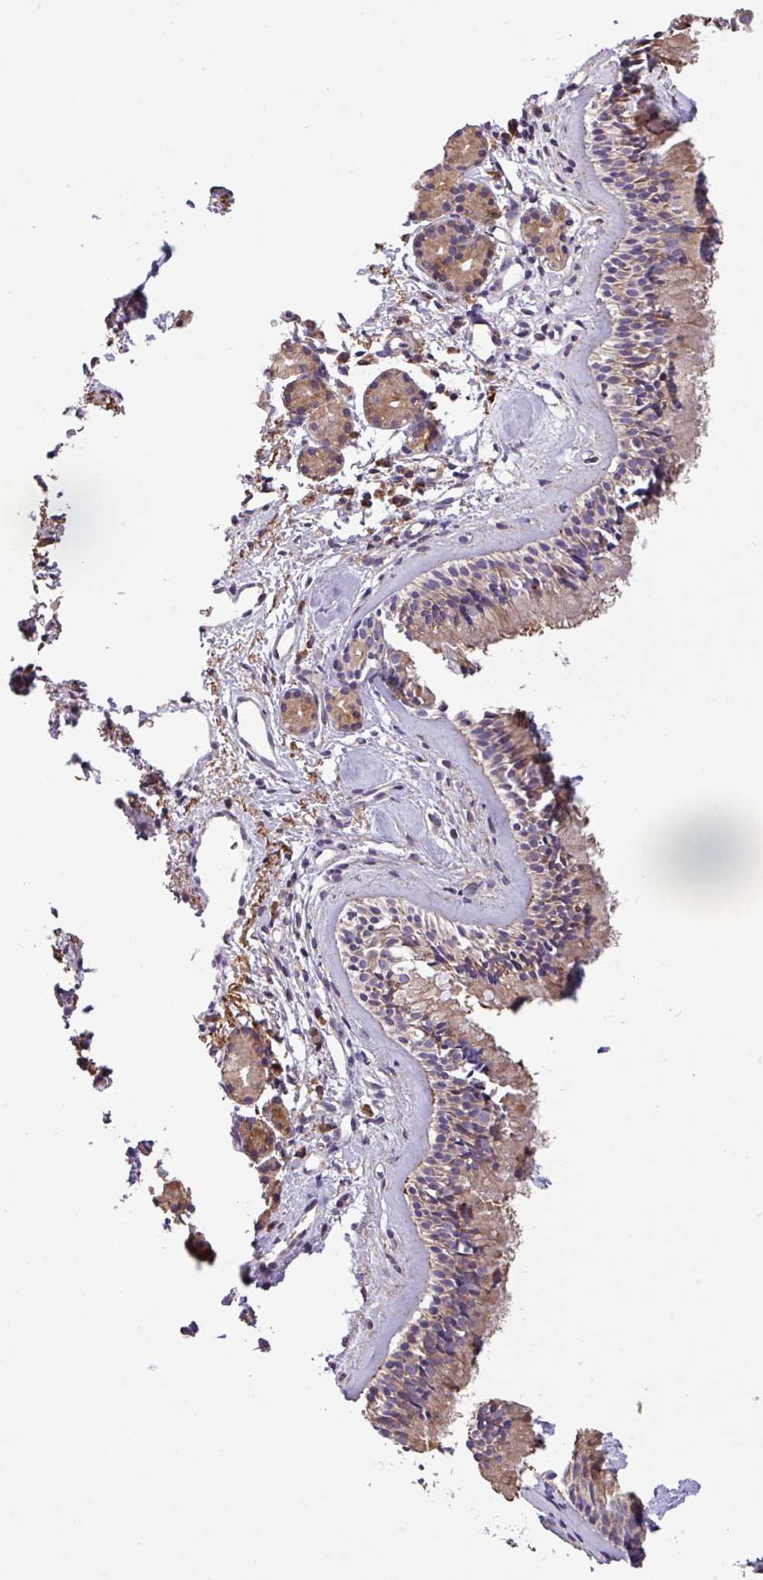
{"staining": {"intensity": "weak", "quantity": "25%-75%", "location": "cytoplasmic/membranous"}, "tissue": "nasopharynx", "cell_type": "Respiratory epithelial cells", "image_type": "normal", "snomed": [{"axis": "morphology", "description": "Normal tissue, NOS"}, {"axis": "topography", "description": "Nasopharynx"}], "caption": "High-magnification brightfield microscopy of unremarkable nasopharynx stained with DAB (brown) and counterstained with hematoxylin (blue). respiratory epithelial cells exhibit weak cytoplasmic/membranous expression is seen in about25%-75% of cells. The staining was performed using DAB (3,3'-diaminobenzidine), with brown indicating positive protein expression. Nuclei are stained blue with hematoxylin.", "gene": "MEGF6", "patient": {"sex": "male", "age": 82}}